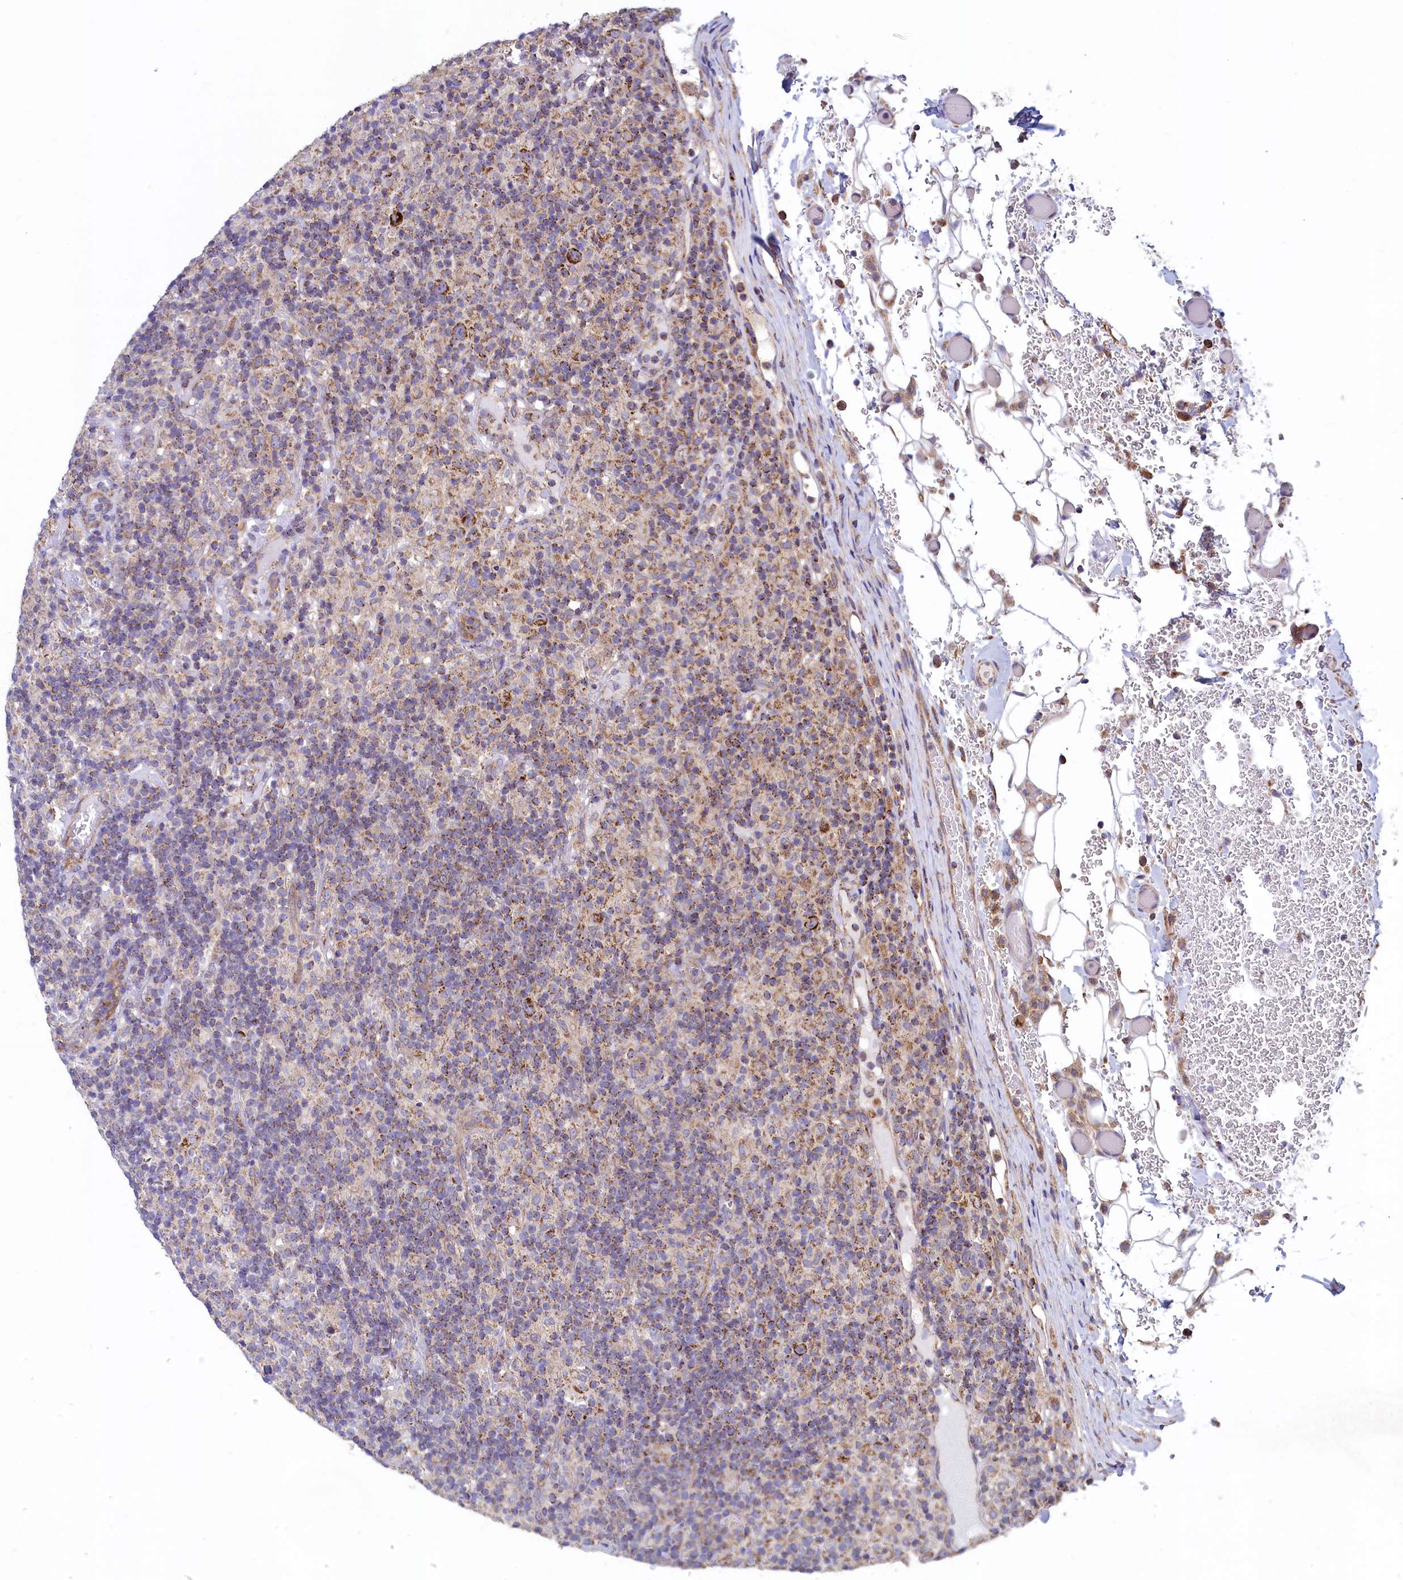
{"staining": {"intensity": "moderate", "quantity": ">75%", "location": "cytoplasmic/membranous"}, "tissue": "lymphoma", "cell_type": "Tumor cells", "image_type": "cancer", "snomed": [{"axis": "morphology", "description": "Hodgkin's disease, NOS"}, {"axis": "topography", "description": "Lymph node"}], "caption": "Immunohistochemistry image of human lymphoma stained for a protein (brown), which shows medium levels of moderate cytoplasmic/membranous expression in approximately >75% of tumor cells.", "gene": "SPATA2L", "patient": {"sex": "male", "age": 70}}